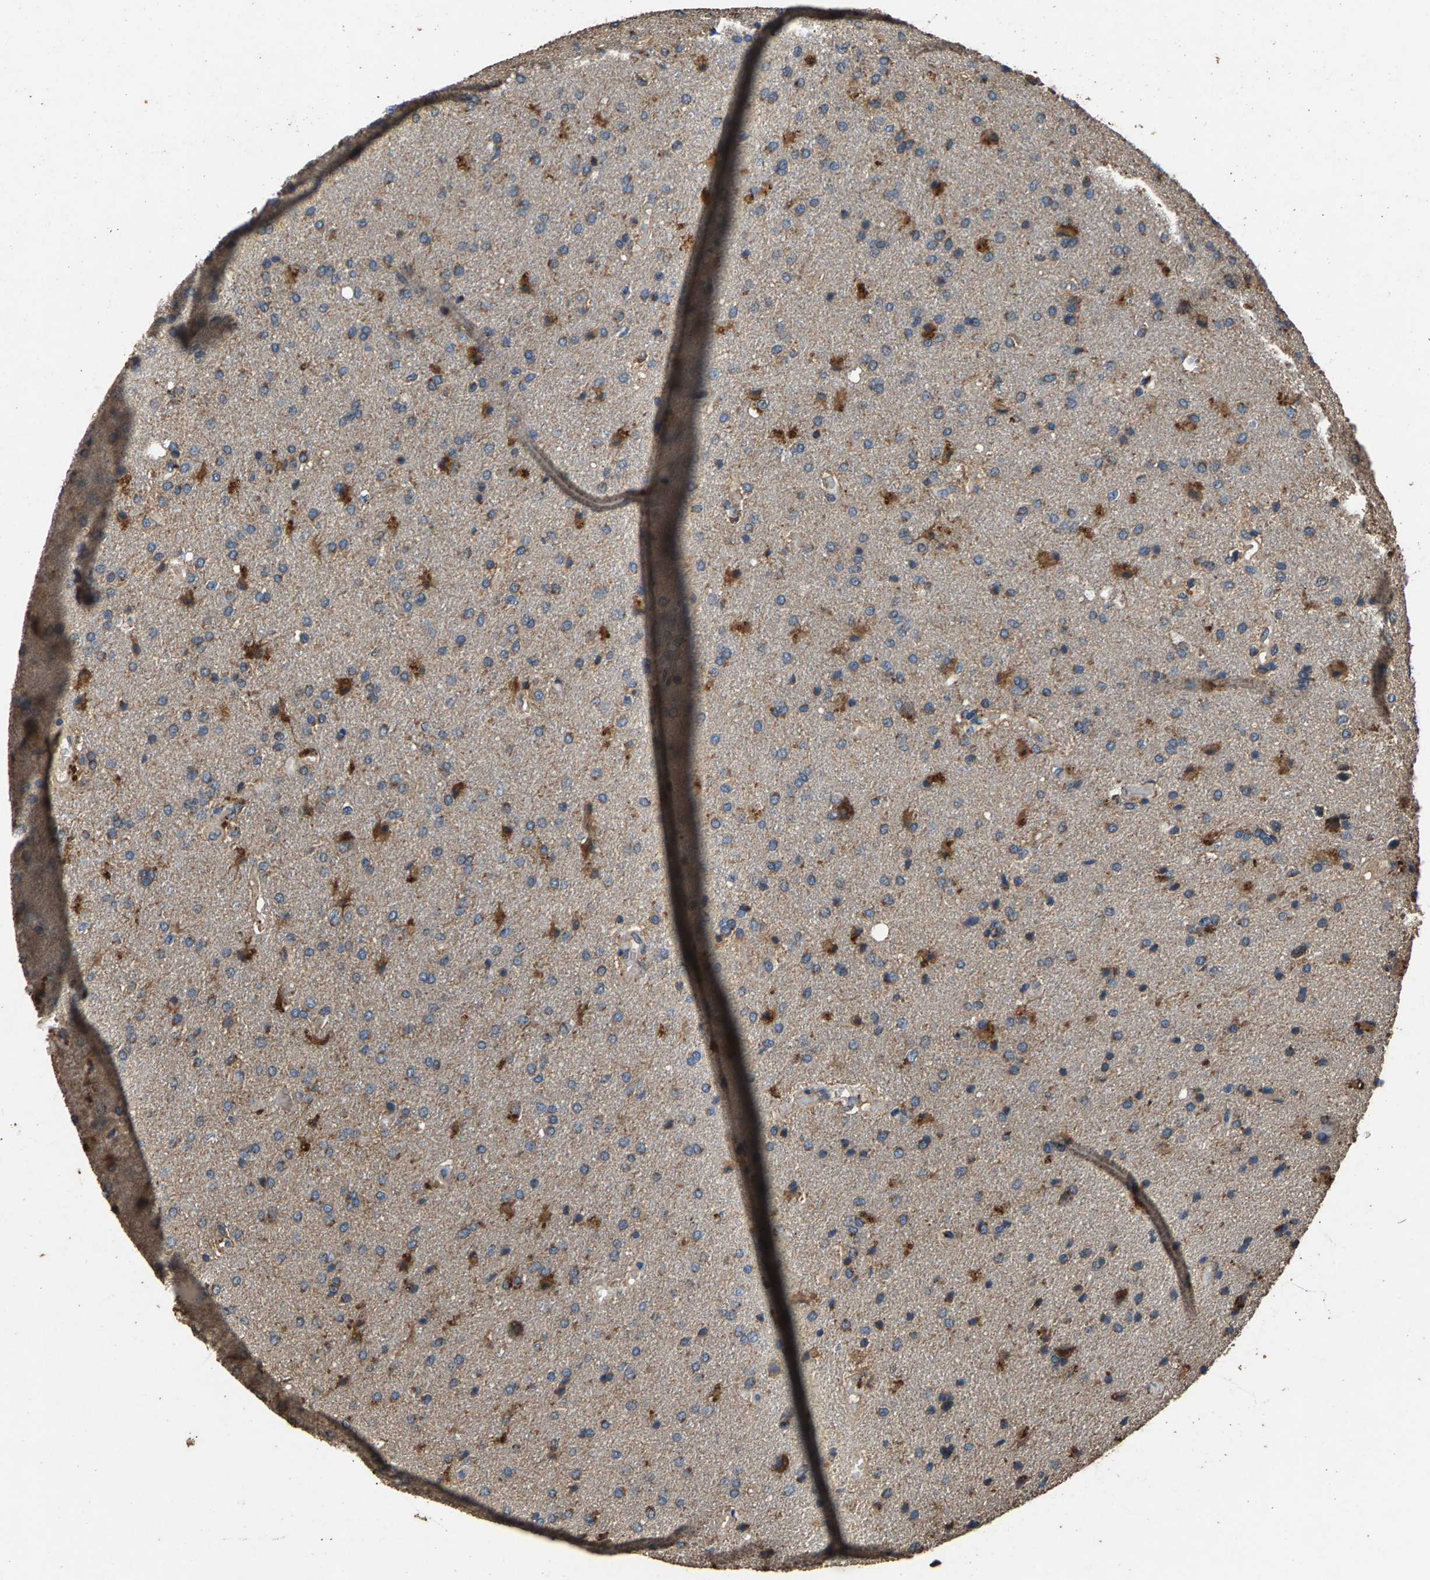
{"staining": {"intensity": "moderate", "quantity": "25%-75%", "location": "cytoplasmic/membranous"}, "tissue": "glioma", "cell_type": "Tumor cells", "image_type": "cancer", "snomed": [{"axis": "morphology", "description": "Glioma, malignant, High grade"}, {"axis": "topography", "description": "Brain"}], "caption": "High-grade glioma (malignant) tissue demonstrates moderate cytoplasmic/membranous expression in approximately 25%-75% of tumor cells, visualized by immunohistochemistry. (DAB = brown stain, brightfield microscopy at high magnification).", "gene": "MRPL27", "patient": {"sex": "male", "age": 72}}